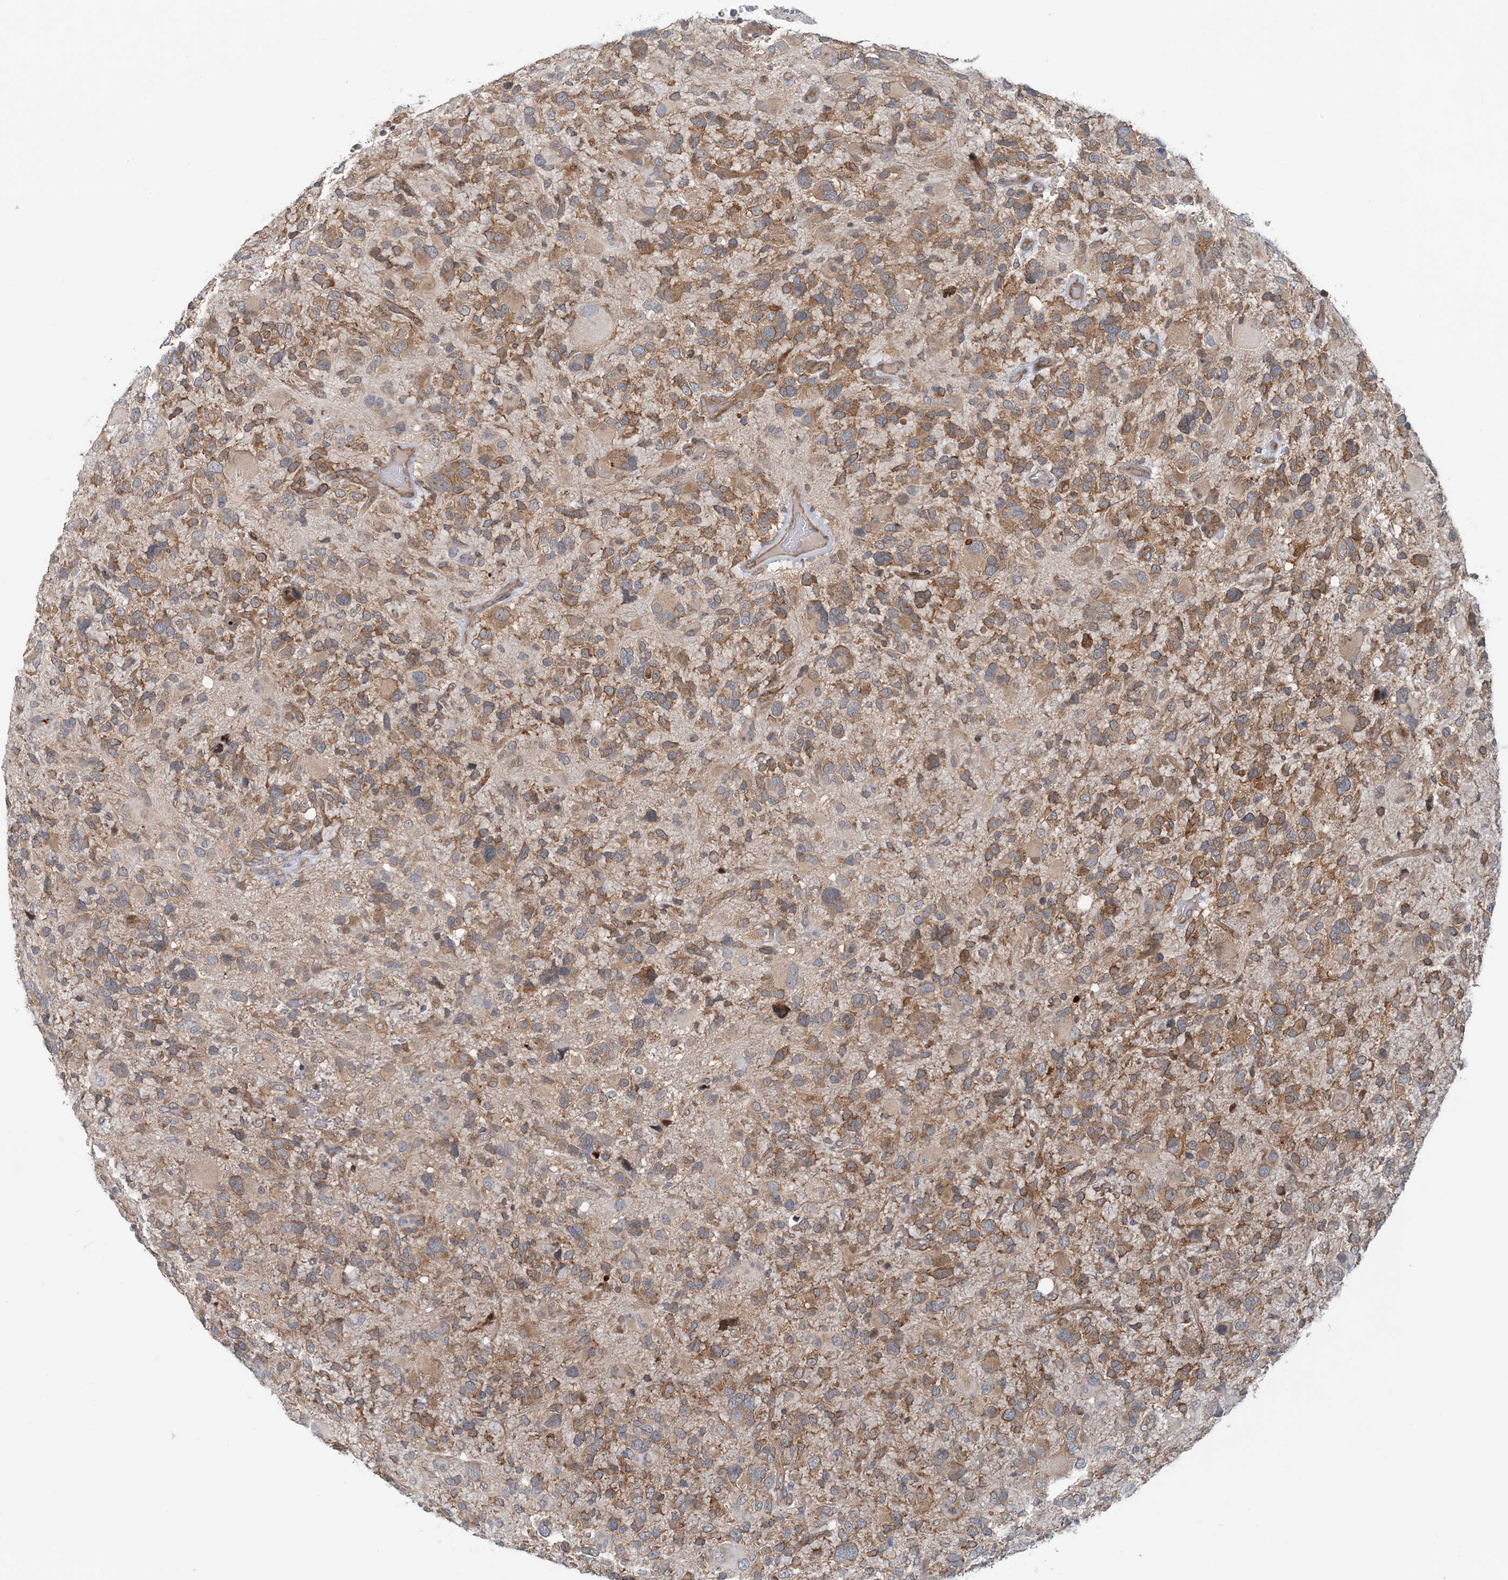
{"staining": {"intensity": "moderate", "quantity": "25%-75%", "location": "cytoplasmic/membranous"}, "tissue": "glioma", "cell_type": "Tumor cells", "image_type": "cancer", "snomed": [{"axis": "morphology", "description": "Glioma, malignant, High grade"}, {"axis": "topography", "description": "Brain"}], "caption": "This micrograph shows glioma stained with immunohistochemistry (IHC) to label a protein in brown. The cytoplasmic/membranous of tumor cells show moderate positivity for the protein. Nuclei are counter-stained blue.", "gene": "ATP13A2", "patient": {"sex": "male", "age": 48}}